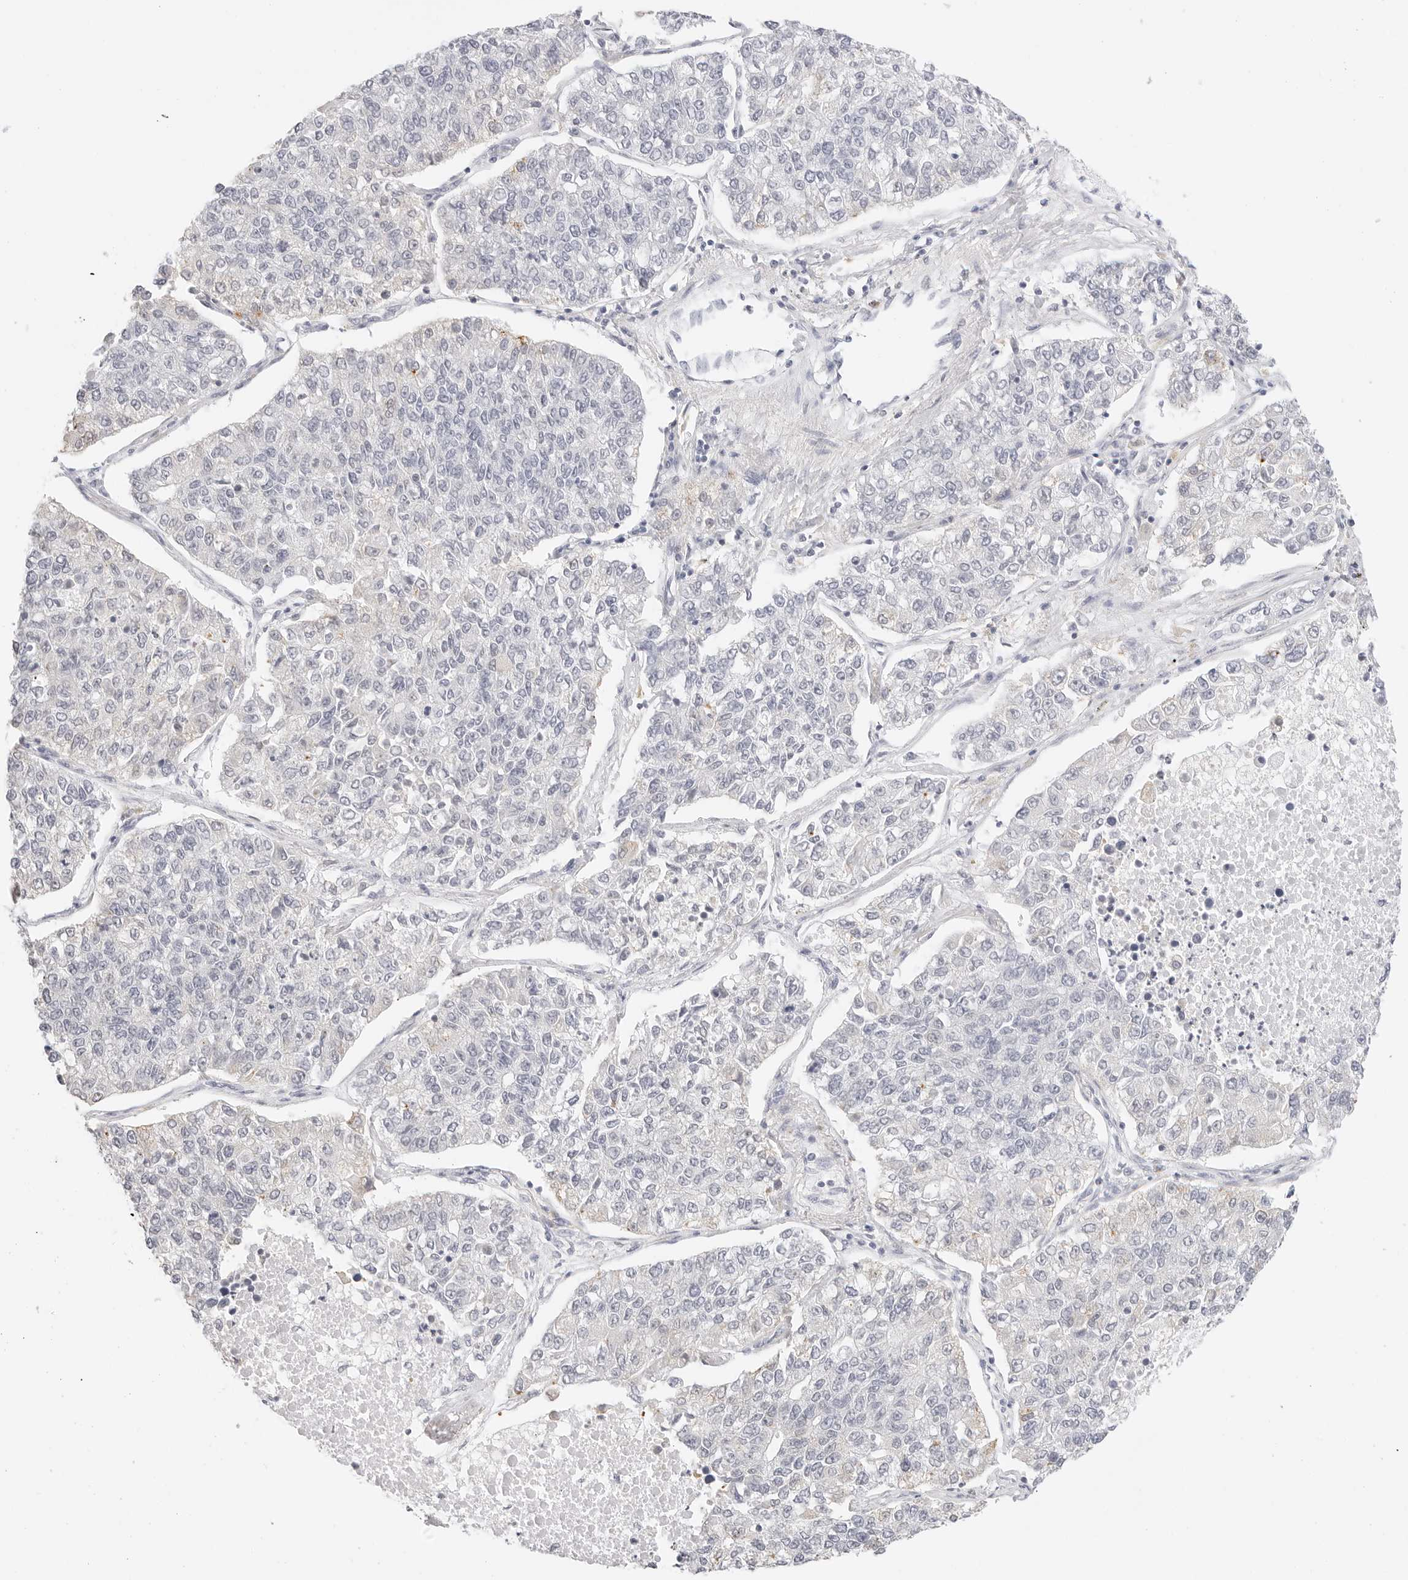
{"staining": {"intensity": "negative", "quantity": "none", "location": "none"}, "tissue": "lung cancer", "cell_type": "Tumor cells", "image_type": "cancer", "snomed": [{"axis": "morphology", "description": "Adenocarcinoma, NOS"}, {"axis": "topography", "description": "Lung"}], "caption": "The photomicrograph demonstrates no significant positivity in tumor cells of adenocarcinoma (lung).", "gene": "PCDH19", "patient": {"sex": "male", "age": 49}}